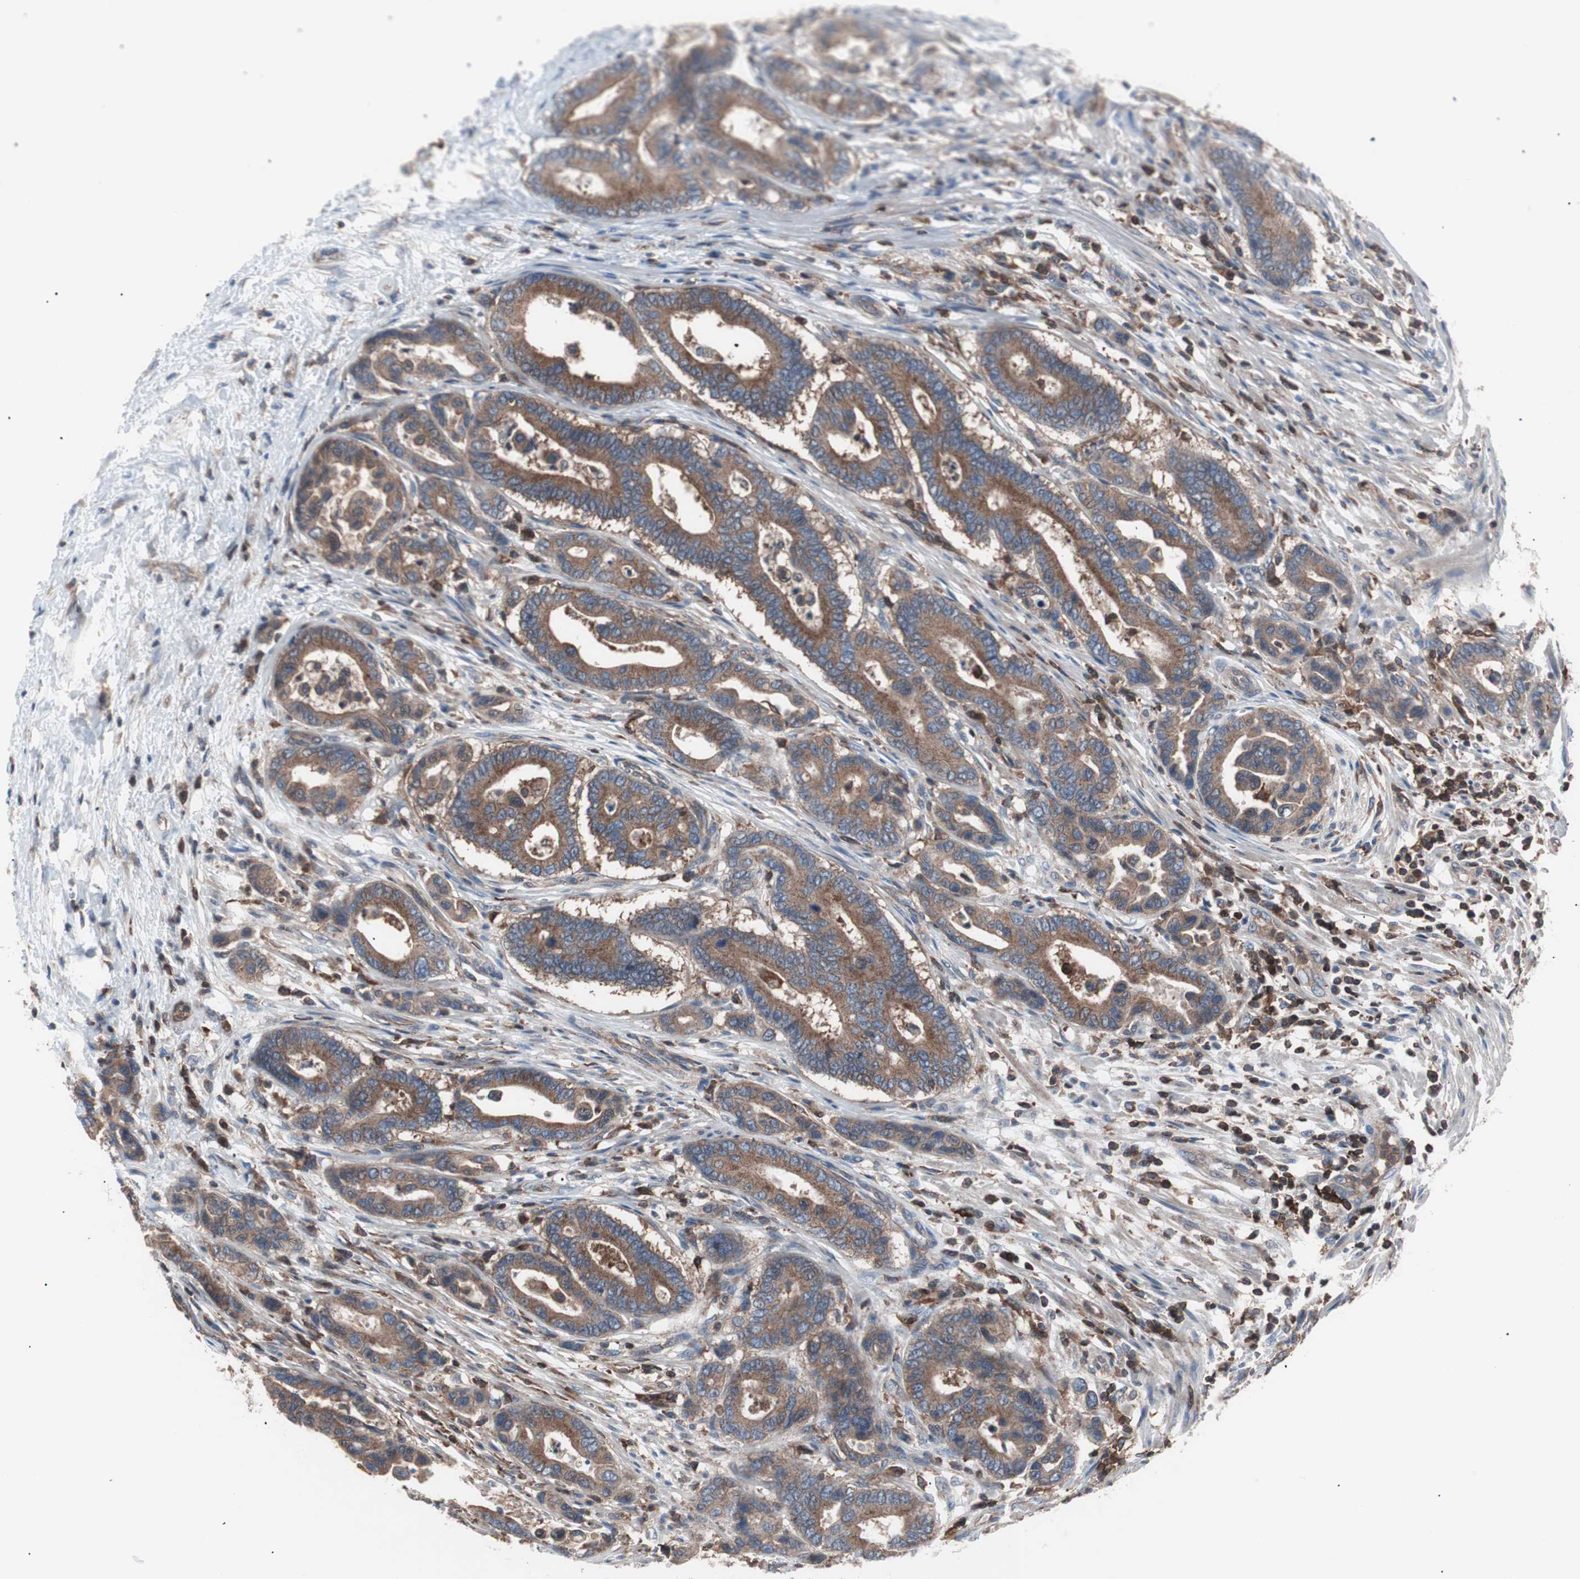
{"staining": {"intensity": "moderate", "quantity": ">75%", "location": "cytoplasmic/membranous"}, "tissue": "colorectal cancer", "cell_type": "Tumor cells", "image_type": "cancer", "snomed": [{"axis": "morphology", "description": "Normal tissue, NOS"}, {"axis": "morphology", "description": "Adenocarcinoma, NOS"}, {"axis": "topography", "description": "Colon"}], "caption": "High-magnification brightfield microscopy of colorectal cancer stained with DAB (3,3'-diaminobenzidine) (brown) and counterstained with hematoxylin (blue). tumor cells exhibit moderate cytoplasmic/membranous expression is appreciated in about>75% of cells. The staining was performed using DAB (3,3'-diaminobenzidine) to visualize the protein expression in brown, while the nuclei were stained in blue with hematoxylin (Magnification: 20x).", "gene": "PIK3R1", "patient": {"sex": "male", "age": 82}}